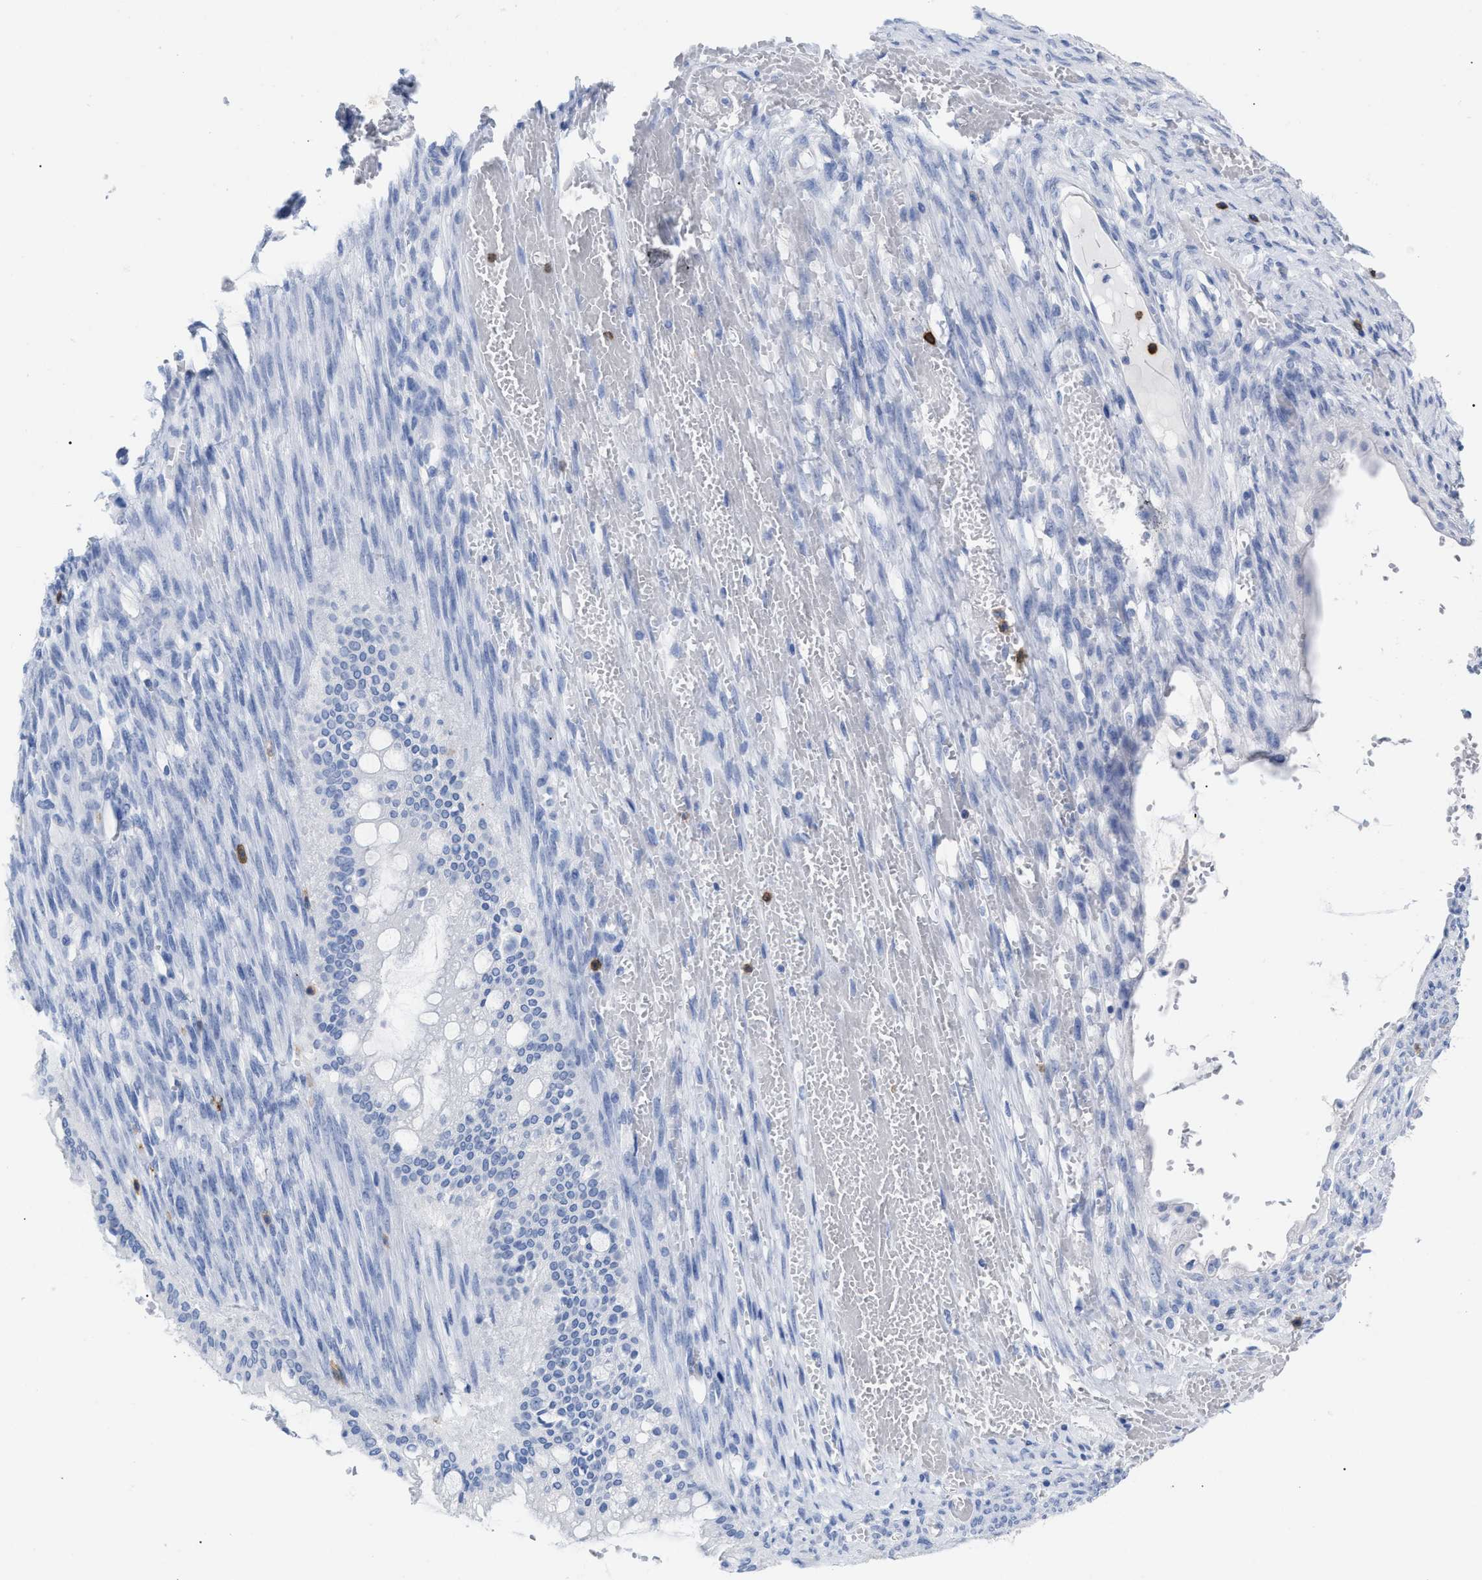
{"staining": {"intensity": "negative", "quantity": "none", "location": "none"}, "tissue": "ovarian cancer", "cell_type": "Tumor cells", "image_type": "cancer", "snomed": [{"axis": "morphology", "description": "Cystadenocarcinoma, mucinous, NOS"}, {"axis": "topography", "description": "Ovary"}], "caption": "Histopathology image shows no protein expression in tumor cells of ovarian cancer (mucinous cystadenocarcinoma) tissue.", "gene": "CD5", "patient": {"sex": "female", "age": 73}}